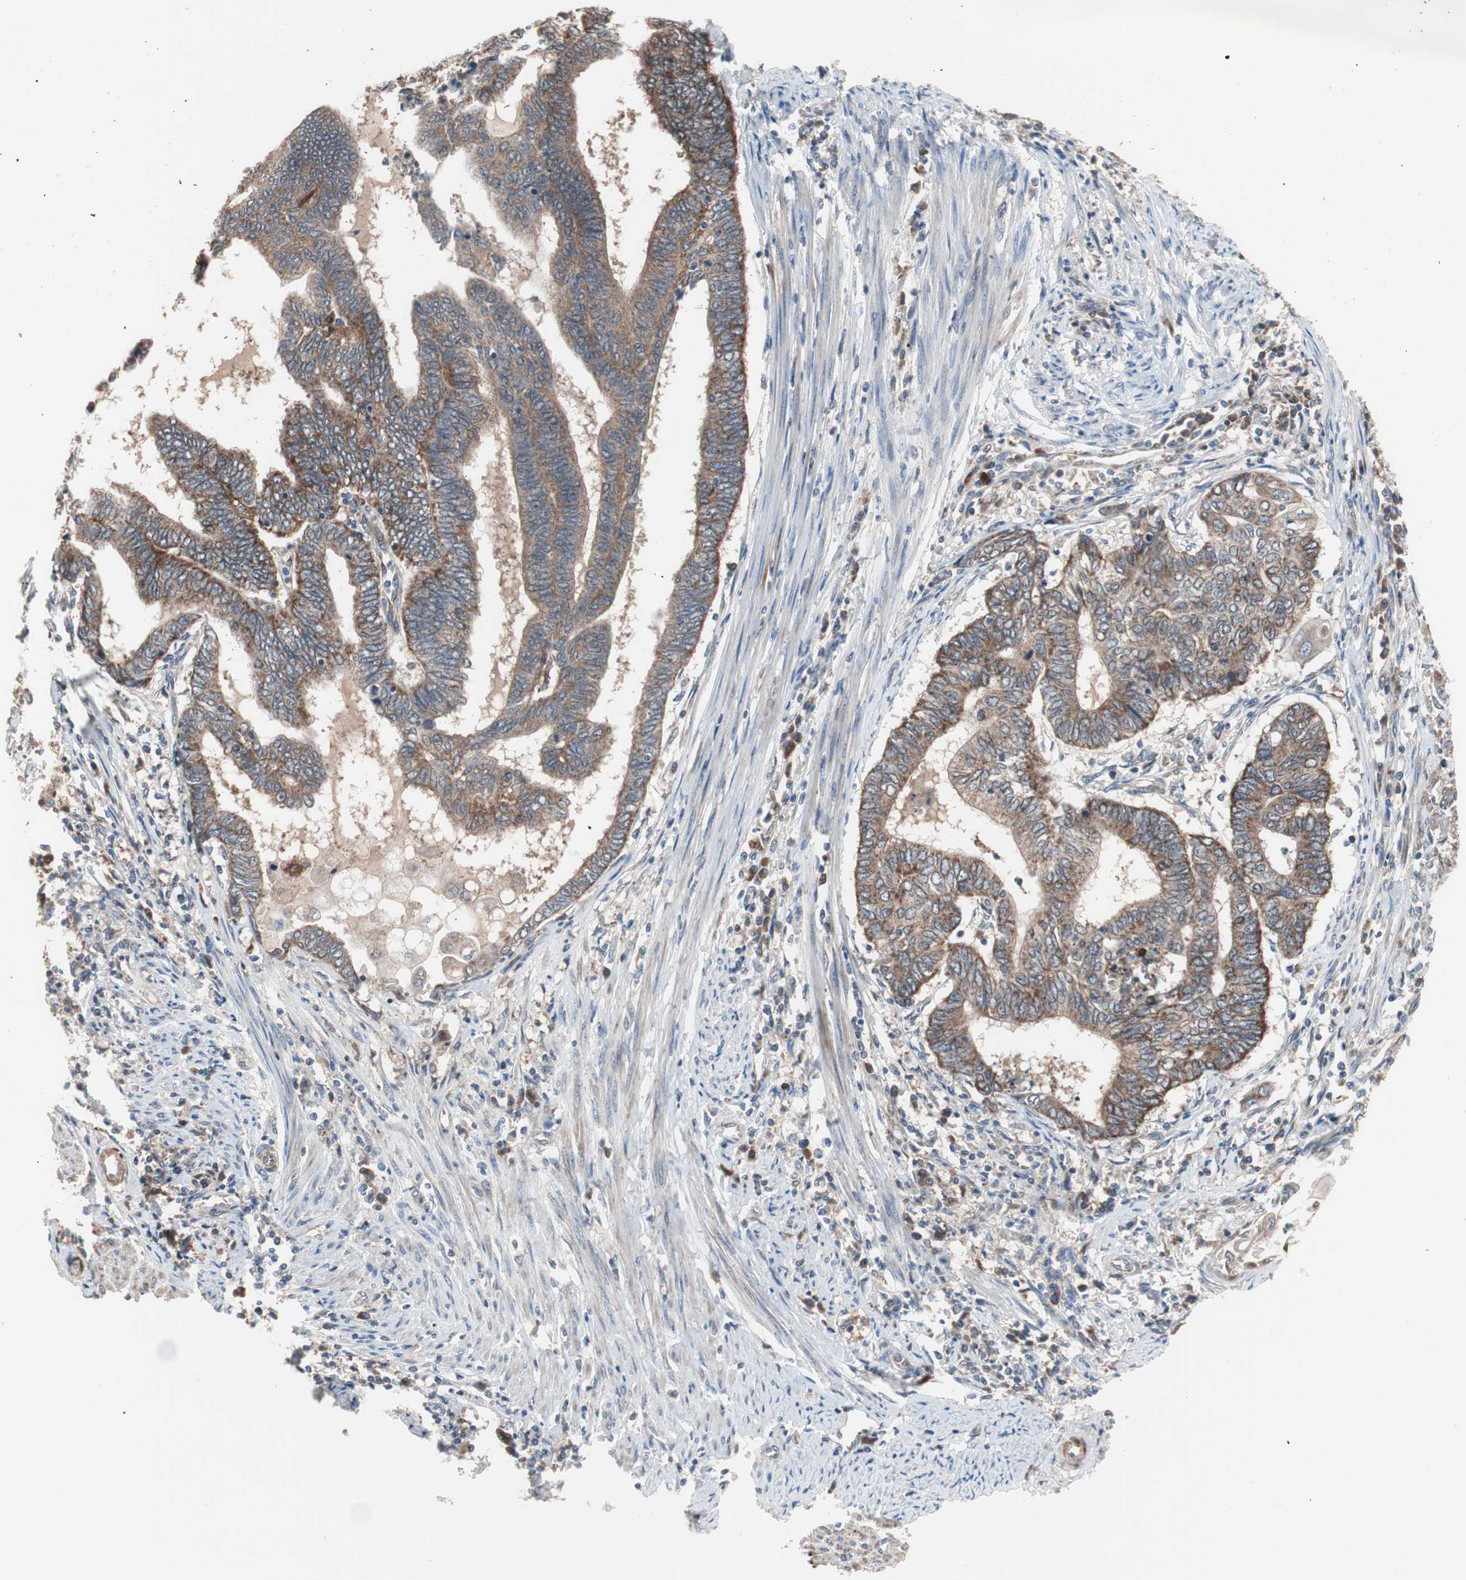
{"staining": {"intensity": "strong", "quantity": ">75%", "location": "cytoplasmic/membranous"}, "tissue": "endometrial cancer", "cell_type": "Tumor cells", "image_type": "cancer", "snomed": [{"axis": "morphology", "description": "Adenocarcinoma, NOS"}, {"axis": "topography", "description": "Uterus"}, {"axis": "topography", "description": "Endometrium"}], "caption": "Protein expression by immunohistochemistry (IHC) exhibits strong cytoplasmic/membranous positivity in approximately >75% of tumor cells in endometrial cancer.", "gene": "HMBS", "patient": {"sex": "female", "age": 70}}